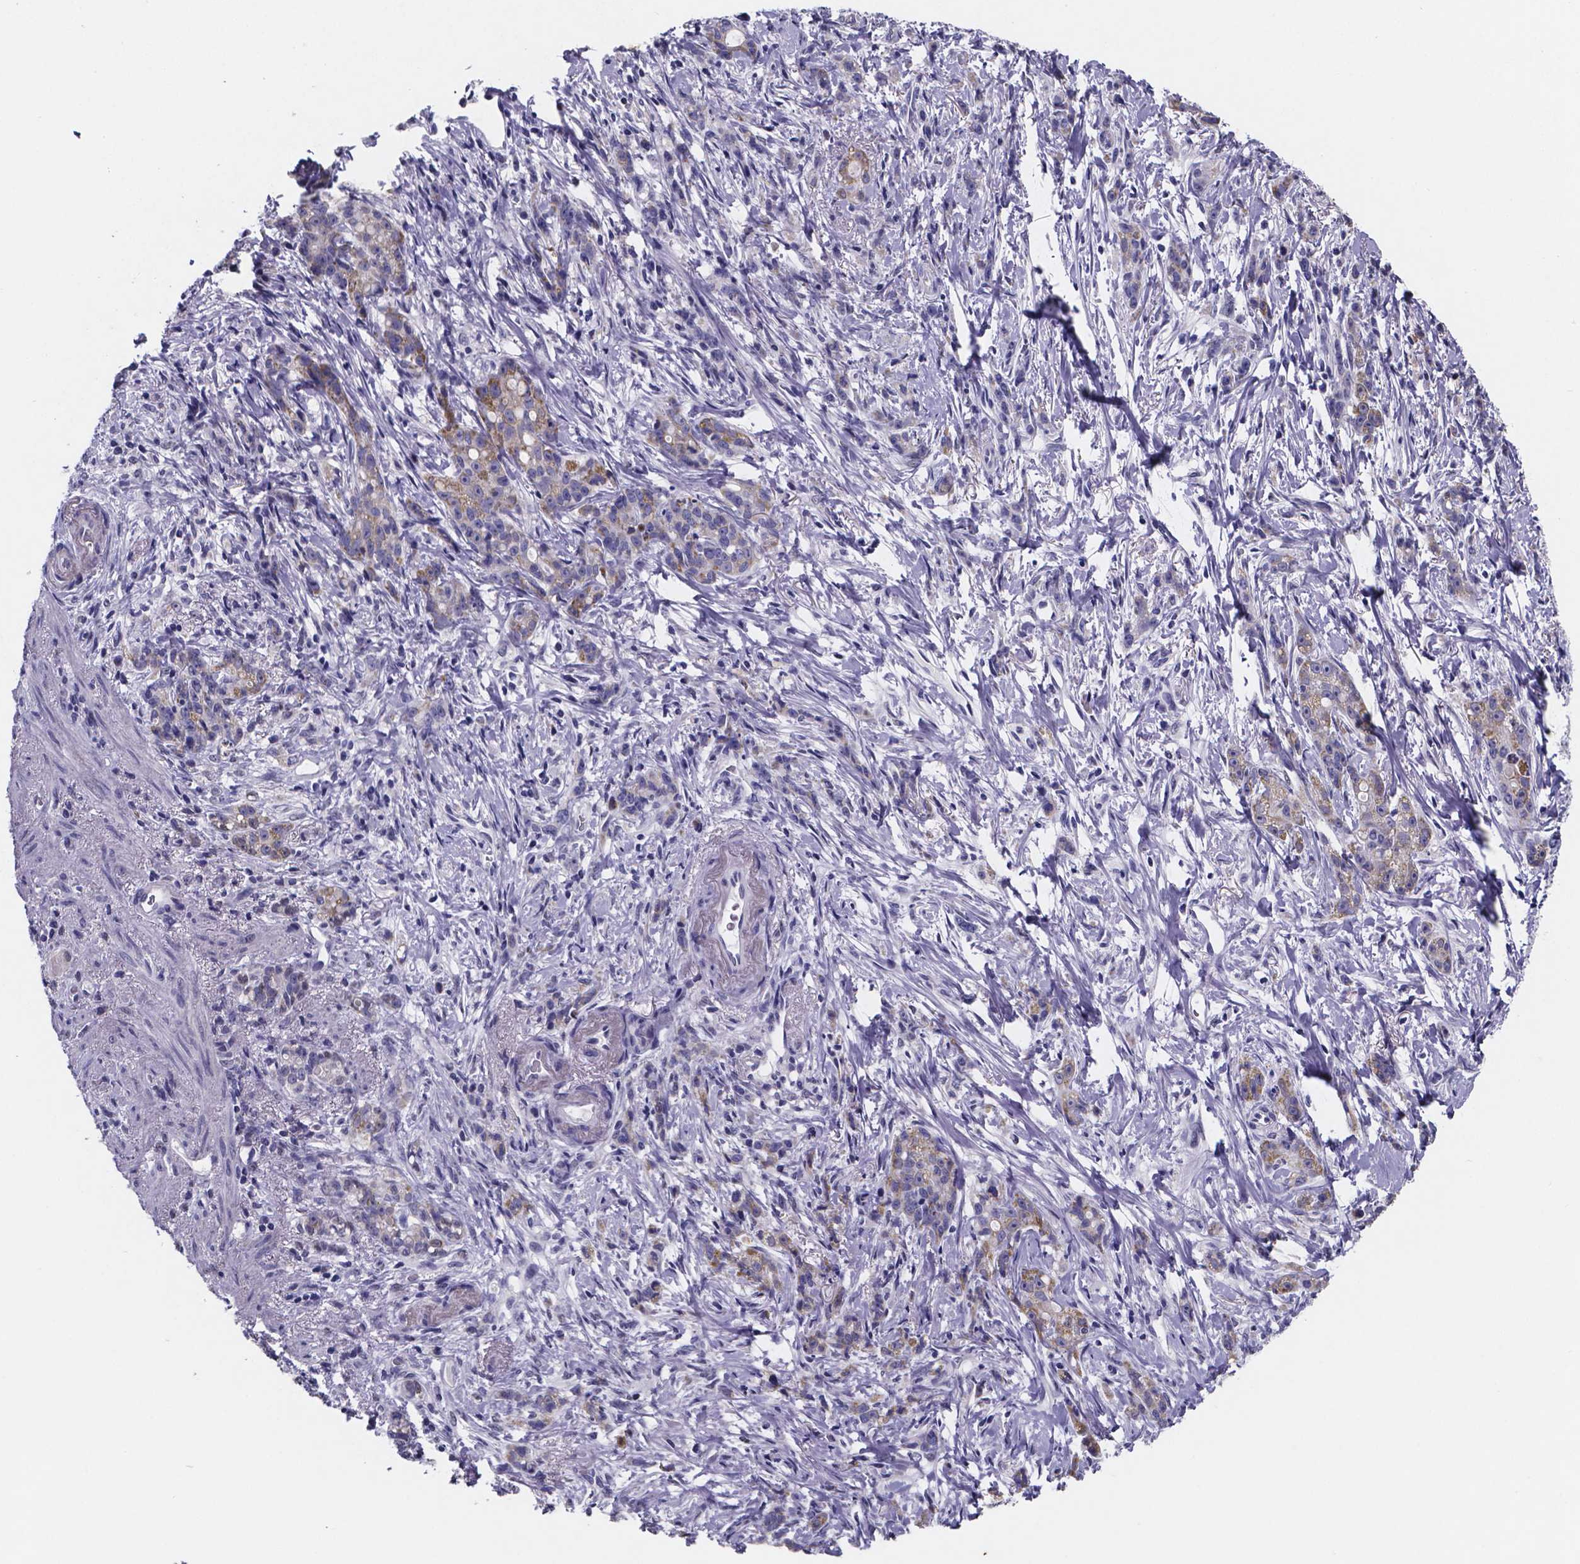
{"staining": {"intensity": "weak", "quantity": "<25%", "location": "cytoplasmic/membranous"}, "tissue": "stomach cancer", "cell_type": "Tumor cells", "image_type": "cancer", "snomed": [{"axis": "morphology", "description": "Adenocarcinoma, NOS"}, {"axis": "topography", "description": "Stomach, lower"}], "caption": "This image is of adenocarcinoma (stomach) stained with immunohistochemistry to label a protein in brown with the nuclei are counter-stained blue. There is no positivity in tumor cells.", "gene": "PAH", "patient": {"sex": "male", "age": 88}}